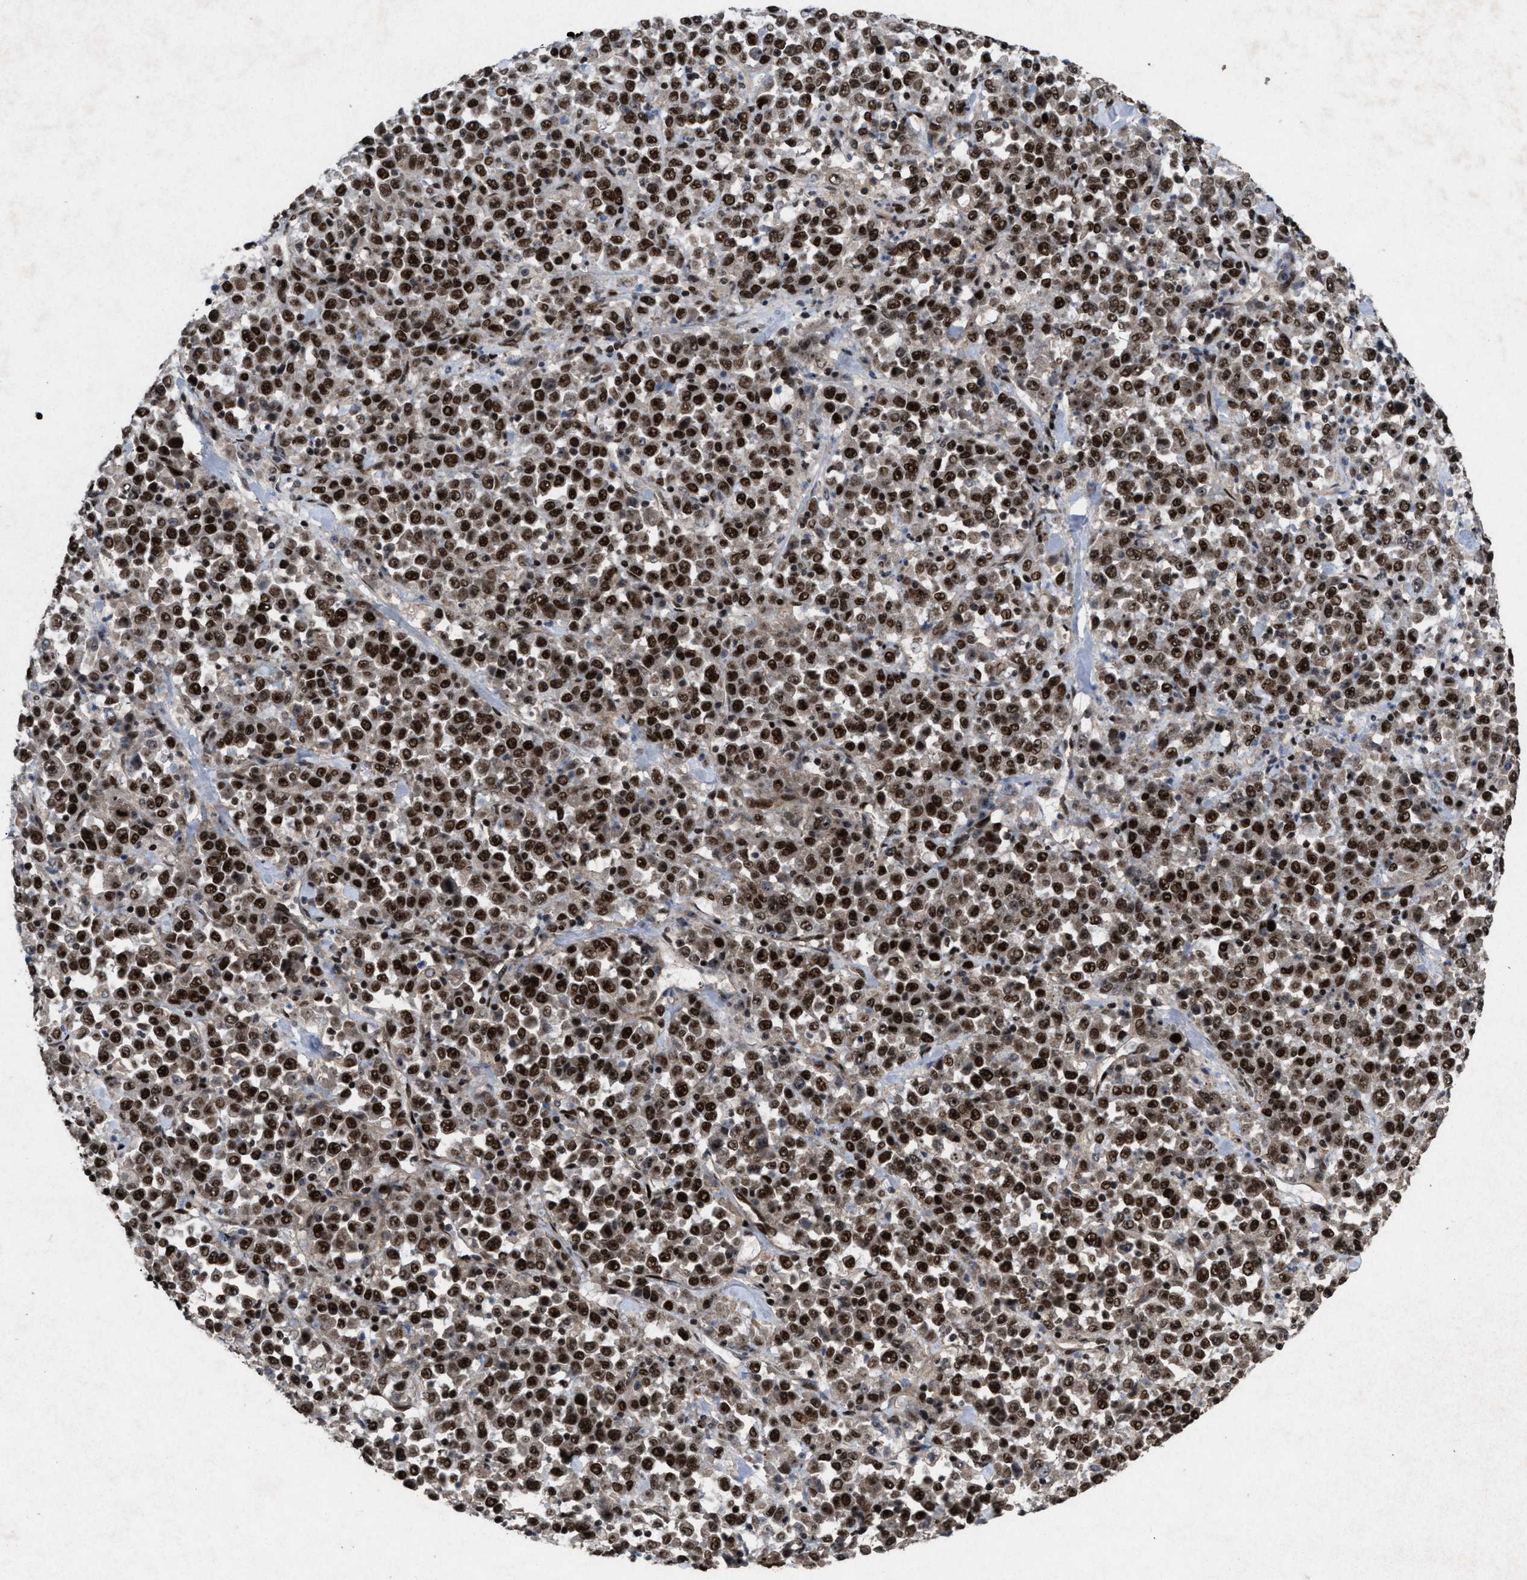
{"staining": {"intensity": "strong", "quantity": ">75%", "location": "nuclear"}, "tissue": "stomach cancer", "cell_type": "Tumor cells", "image_type": "cancer", "snomed": [{"axis": "morphology", "description": "Normal tissue, NOS"}, {"axis": "morphology", "description": "Adenocarcinoma, NOS"}, {"axis": "topography", "description": "Stomach, upper"}, {"axis": "topography", "description": "Stomach"}], "caption": "Stomach adenocarcinoma stained with DAB immunohistochemistry (IHC) displays high levels of strong nuclear positivity in about >75% of tumor cells.", "gene": "WIZ", "patient": {"sex": "male", "age": 59}}